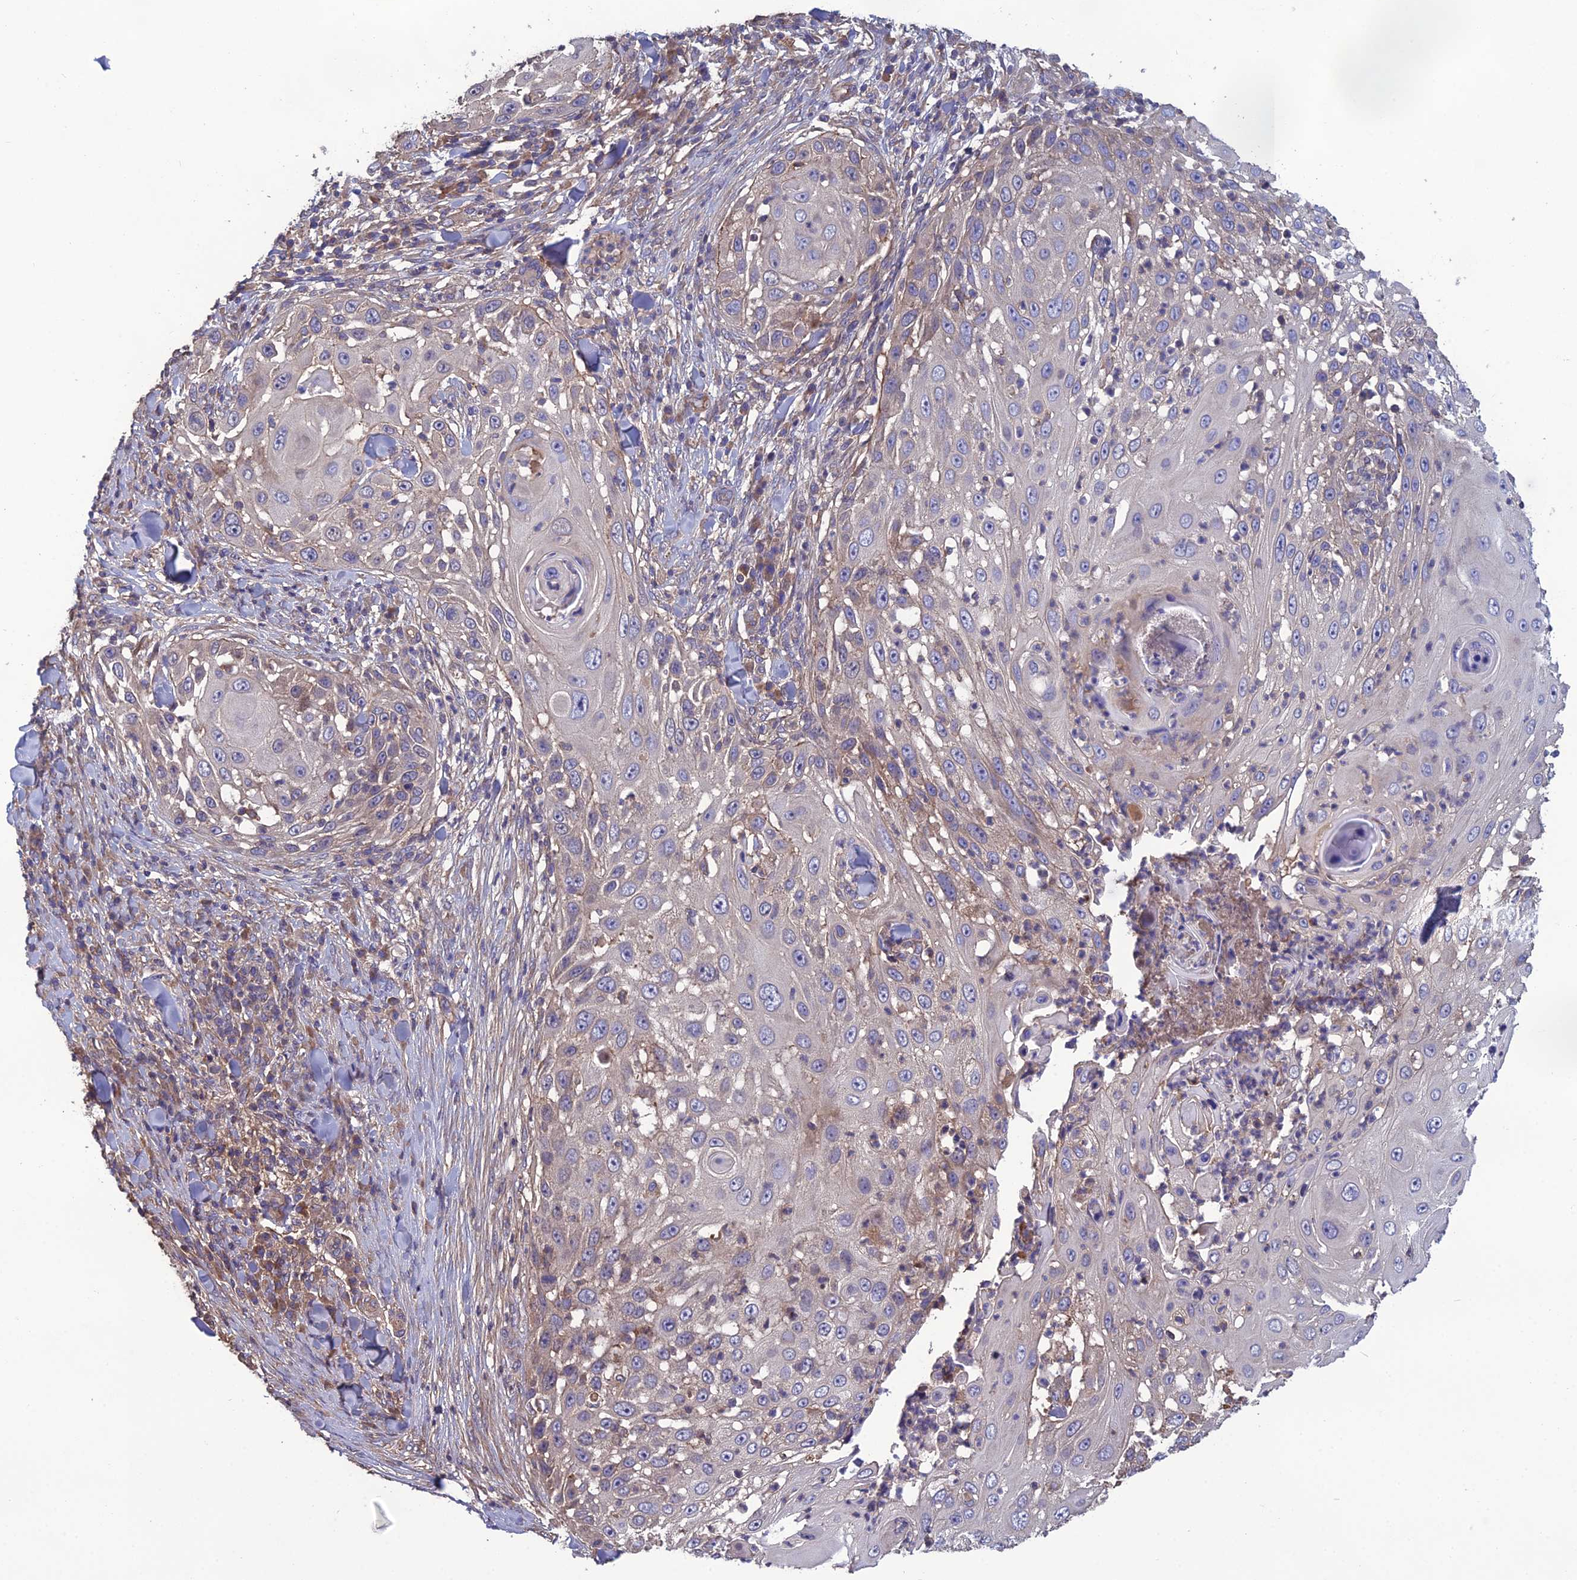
{"staining": {"intensity": "negative", "quantity": "none", "location": "none"}, "tissue": "skin cancer", "cell_type": "Tumor cells", "image_type": "cancer", "snomed": [{"axis": "morphology", "description": "Squamous cell carcinoma, NOS"}, {"axis": "topography", "description": "Skin"}], "caption": "IHC photomicrograph of neoplastic tissue: skin squamous cell carcinoma stained with DAB shows no significant protein expression in tumor cells. (Brightfield microscopy of DAB immunohistochemistry at high magnification).", "gene": "GALR2", "patient": {"sex": "female", "age": 44}}